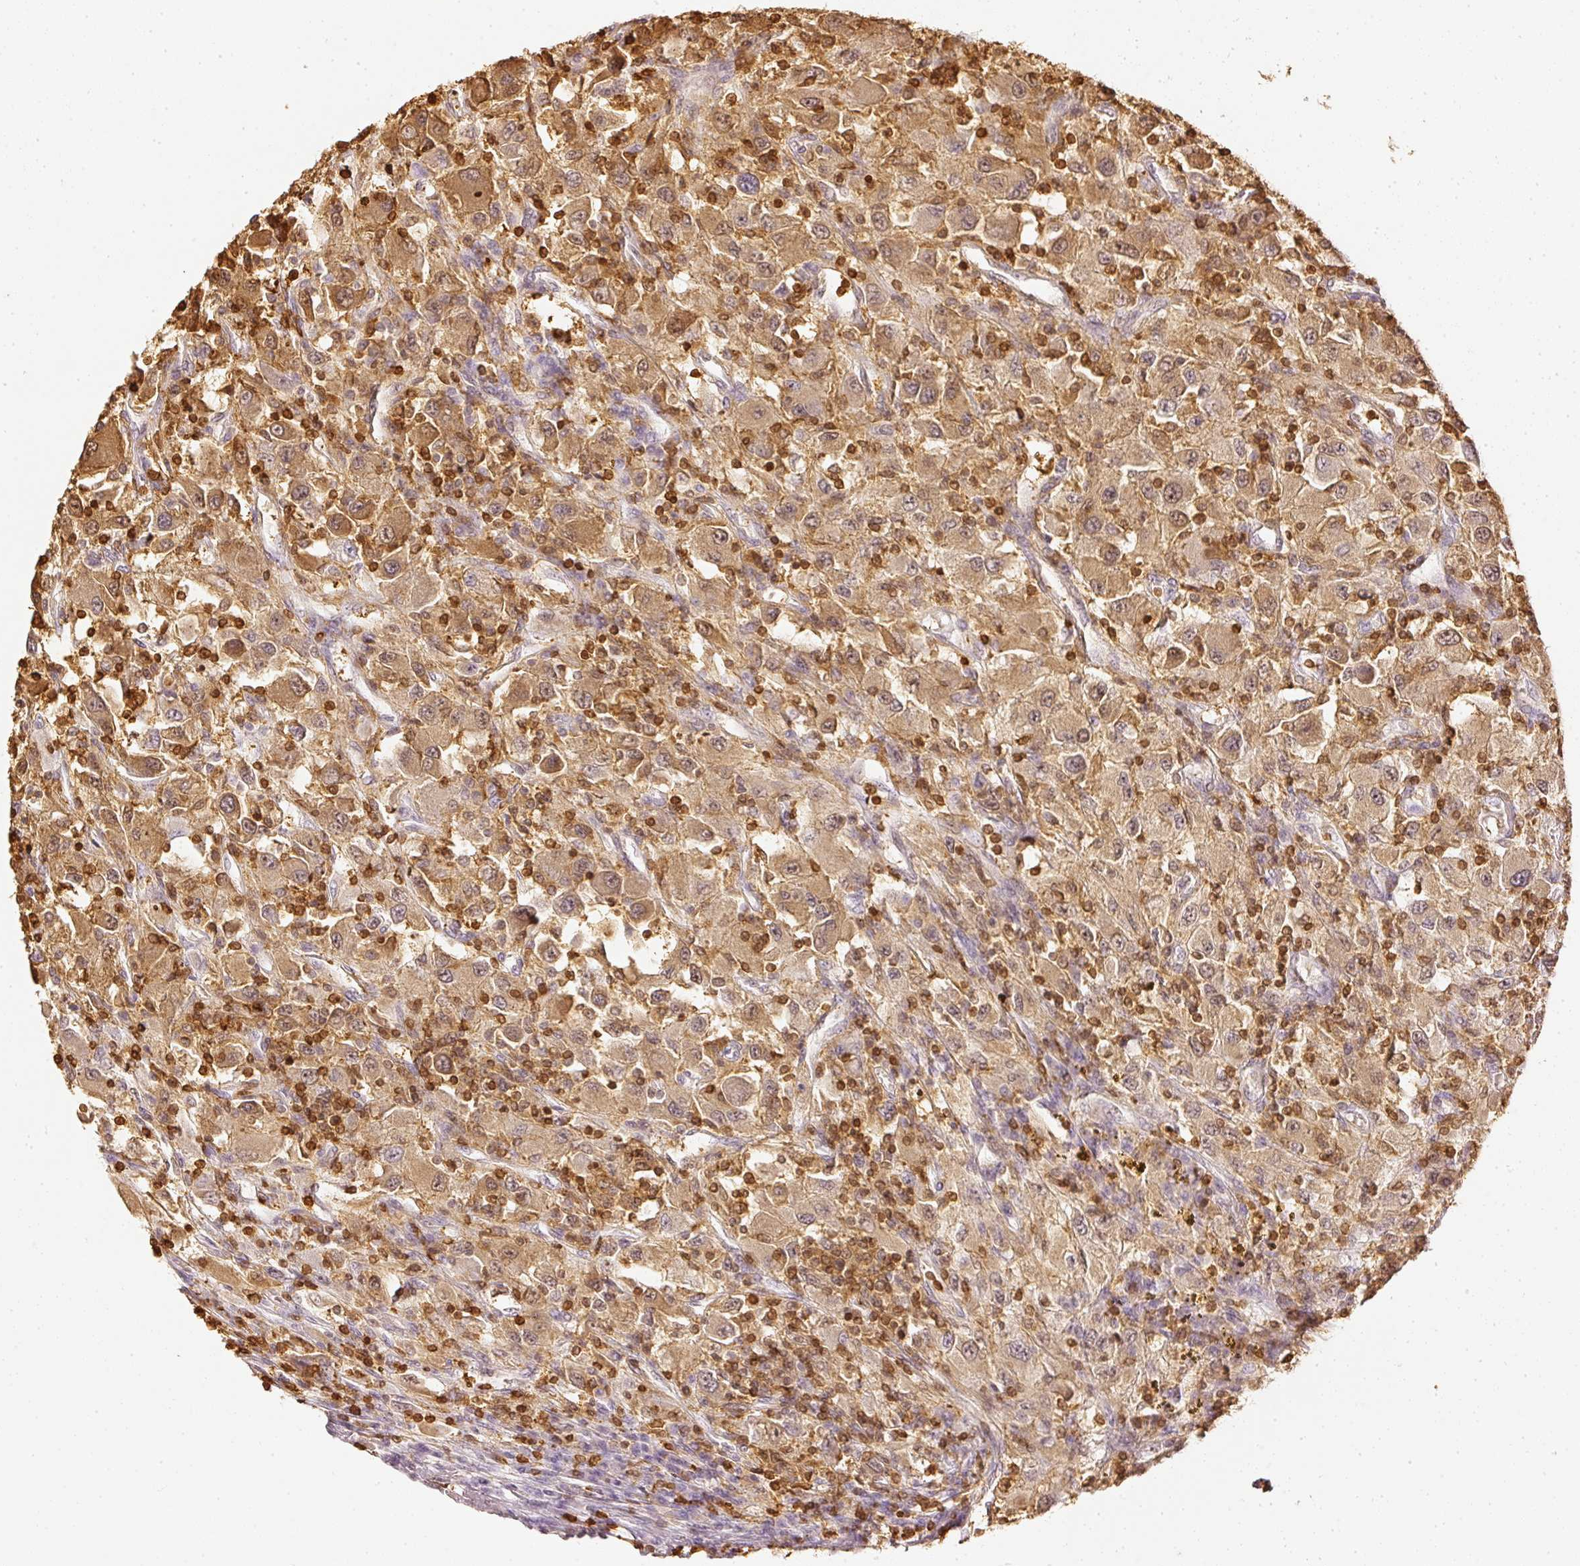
{"staining": {"intensity": "moderate", "quantity": ">75%", "location": "cytoplasmic/membranous,nuclear"}, "tissue": "renal cancer", "cell_type": "Tumor cells", "image_type": "cancer", "snomed": [{"axis": "morphology", "description": "Adenocarcinoma, NOS"}, {"axis": "topography", "description": "Kidney"}], "caption": "Immunohistochemical staining of renal cancer reveals medium levels of moderate cytoplasmic/membranous and nuclear protein staining in about >75% of tumor cells.", "gene": "PFN1", "patient": {"sex": "female", "age": 67}}